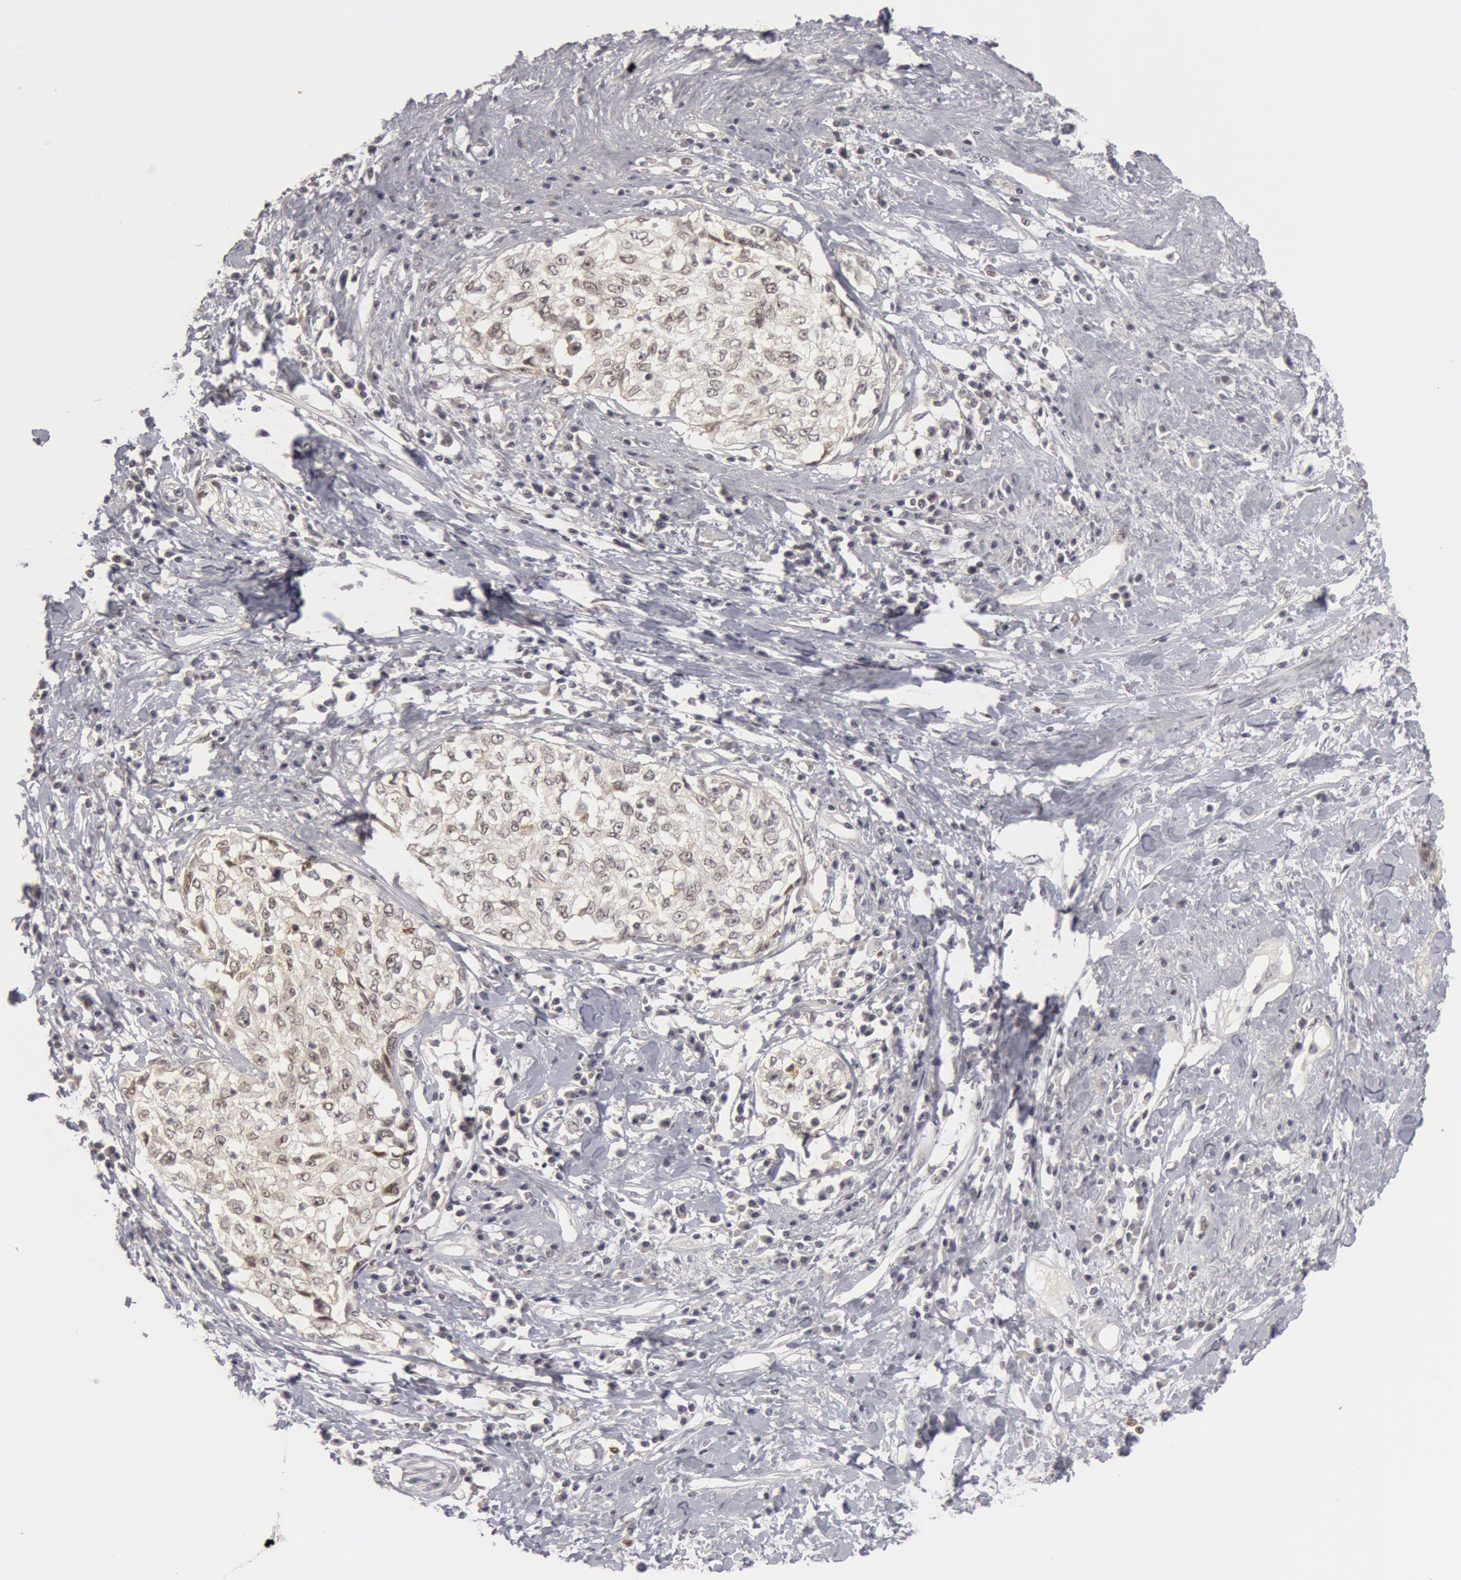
{"staining": {"intensity": "negative", "quantity": "none", "location": "none"}, "tissue": "cervical cancer", "cell_type": "Tumor cells", "image_type": "cancer", "snomed": [{"axis": "morphology", "description": "Squamous cell carcinoma, NOS"}, {"axis": "topography", "description": "Cervix"}], "caption": "The IHC micrograph has no significant expression in tumor cells of cervical cancer tissue.", "gene": "OASL", "patient": {"sex": "female", "age": 57}}